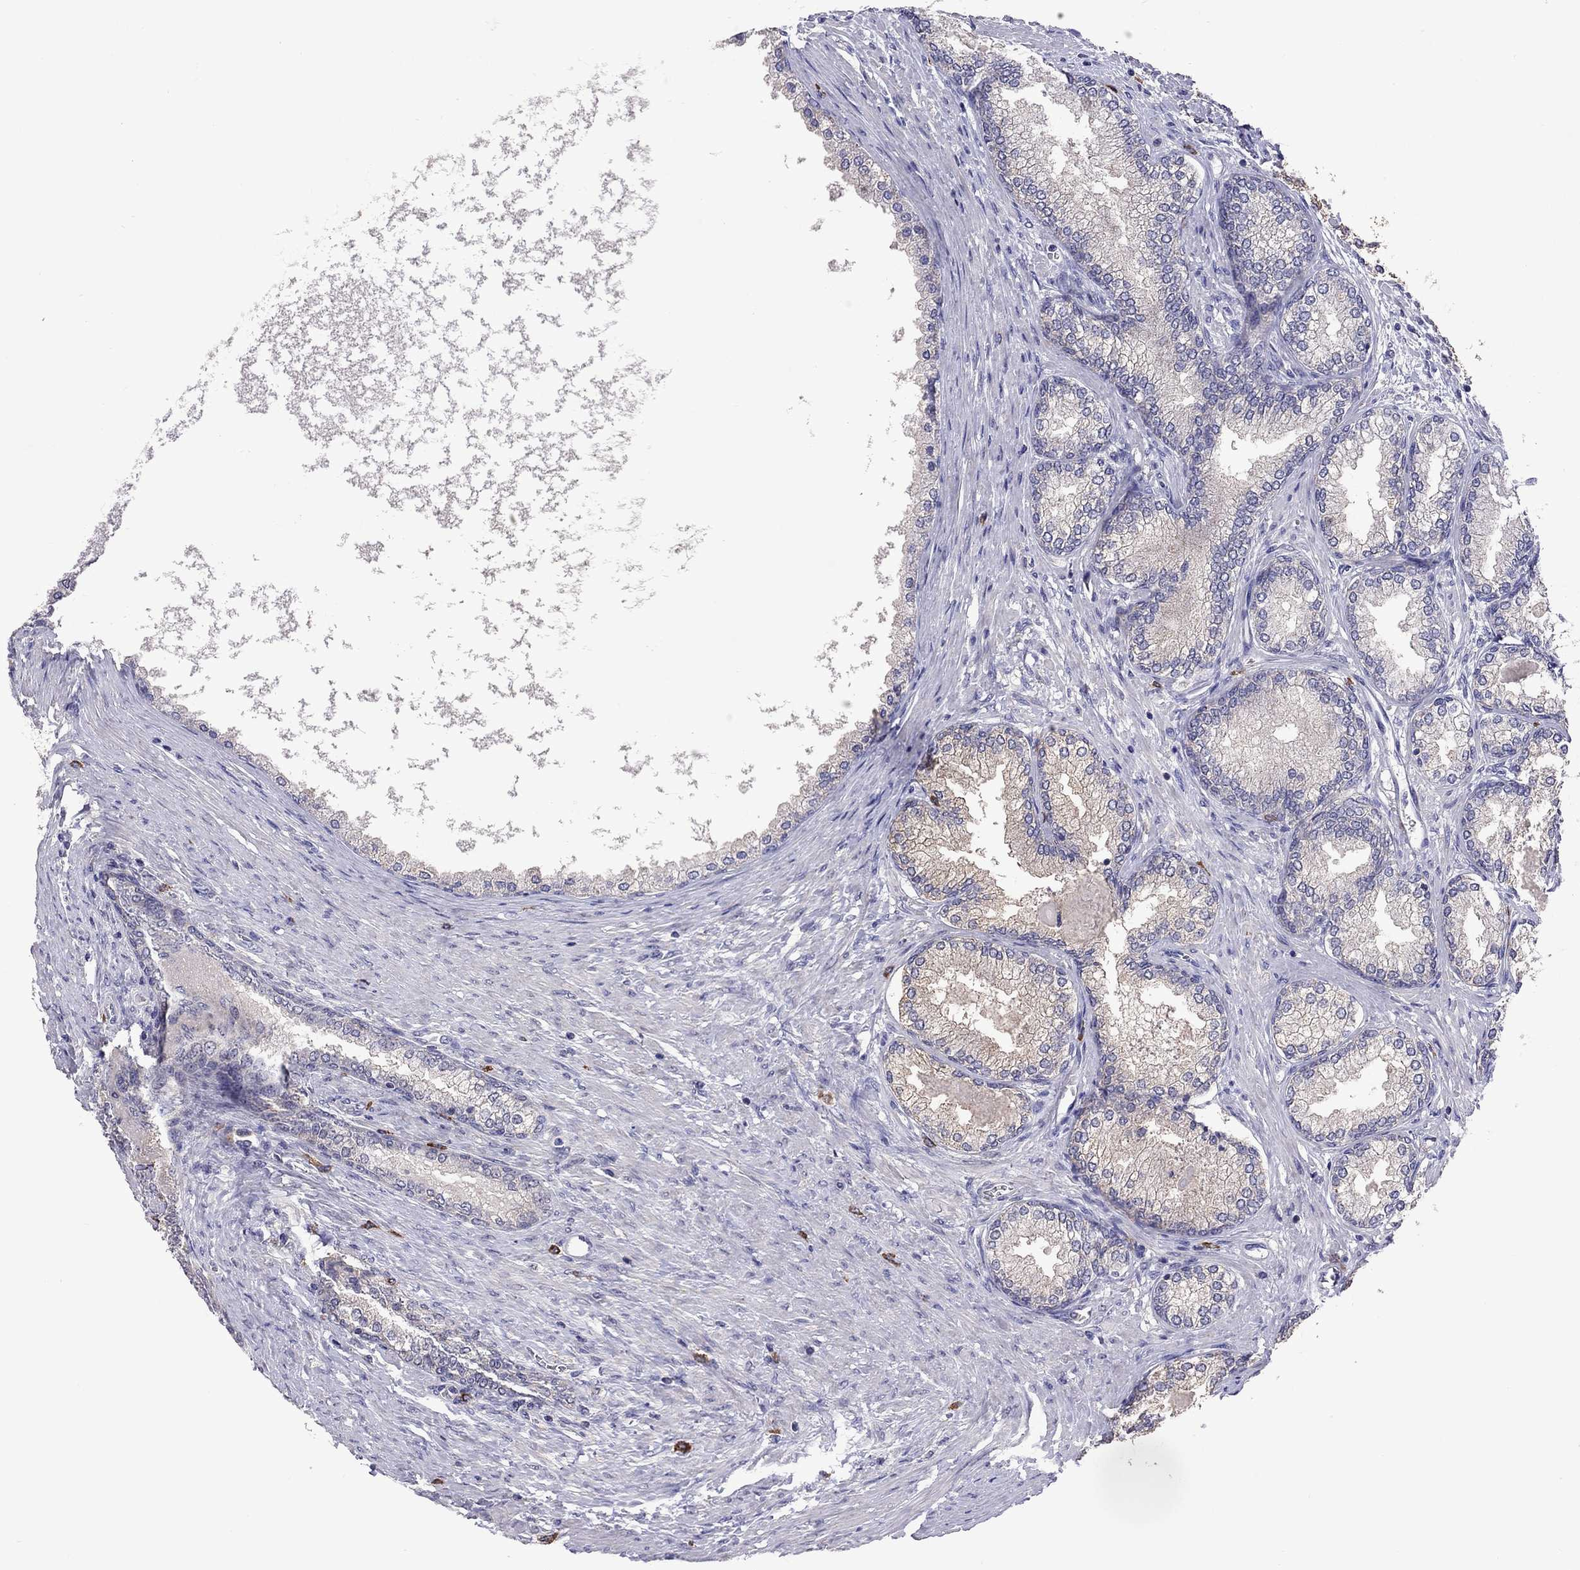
{"staining": {"intensity": "negative", "quantity": "none", "location": "none"}, "tissue": "prostate", "cell_type": "Glandular cells", "image_type": "normal", "snomed": [{"axis": "morphology", "description": "Normal tissue, NOS"}, {"axis": "topography", "description": "Prostate"}], "caption": "Immunohistochemical staining of normal human prostate reveals no significant expression in glandular cells.", "gene": "RTP5", "patient": {"sex": "male", "age": 72}}